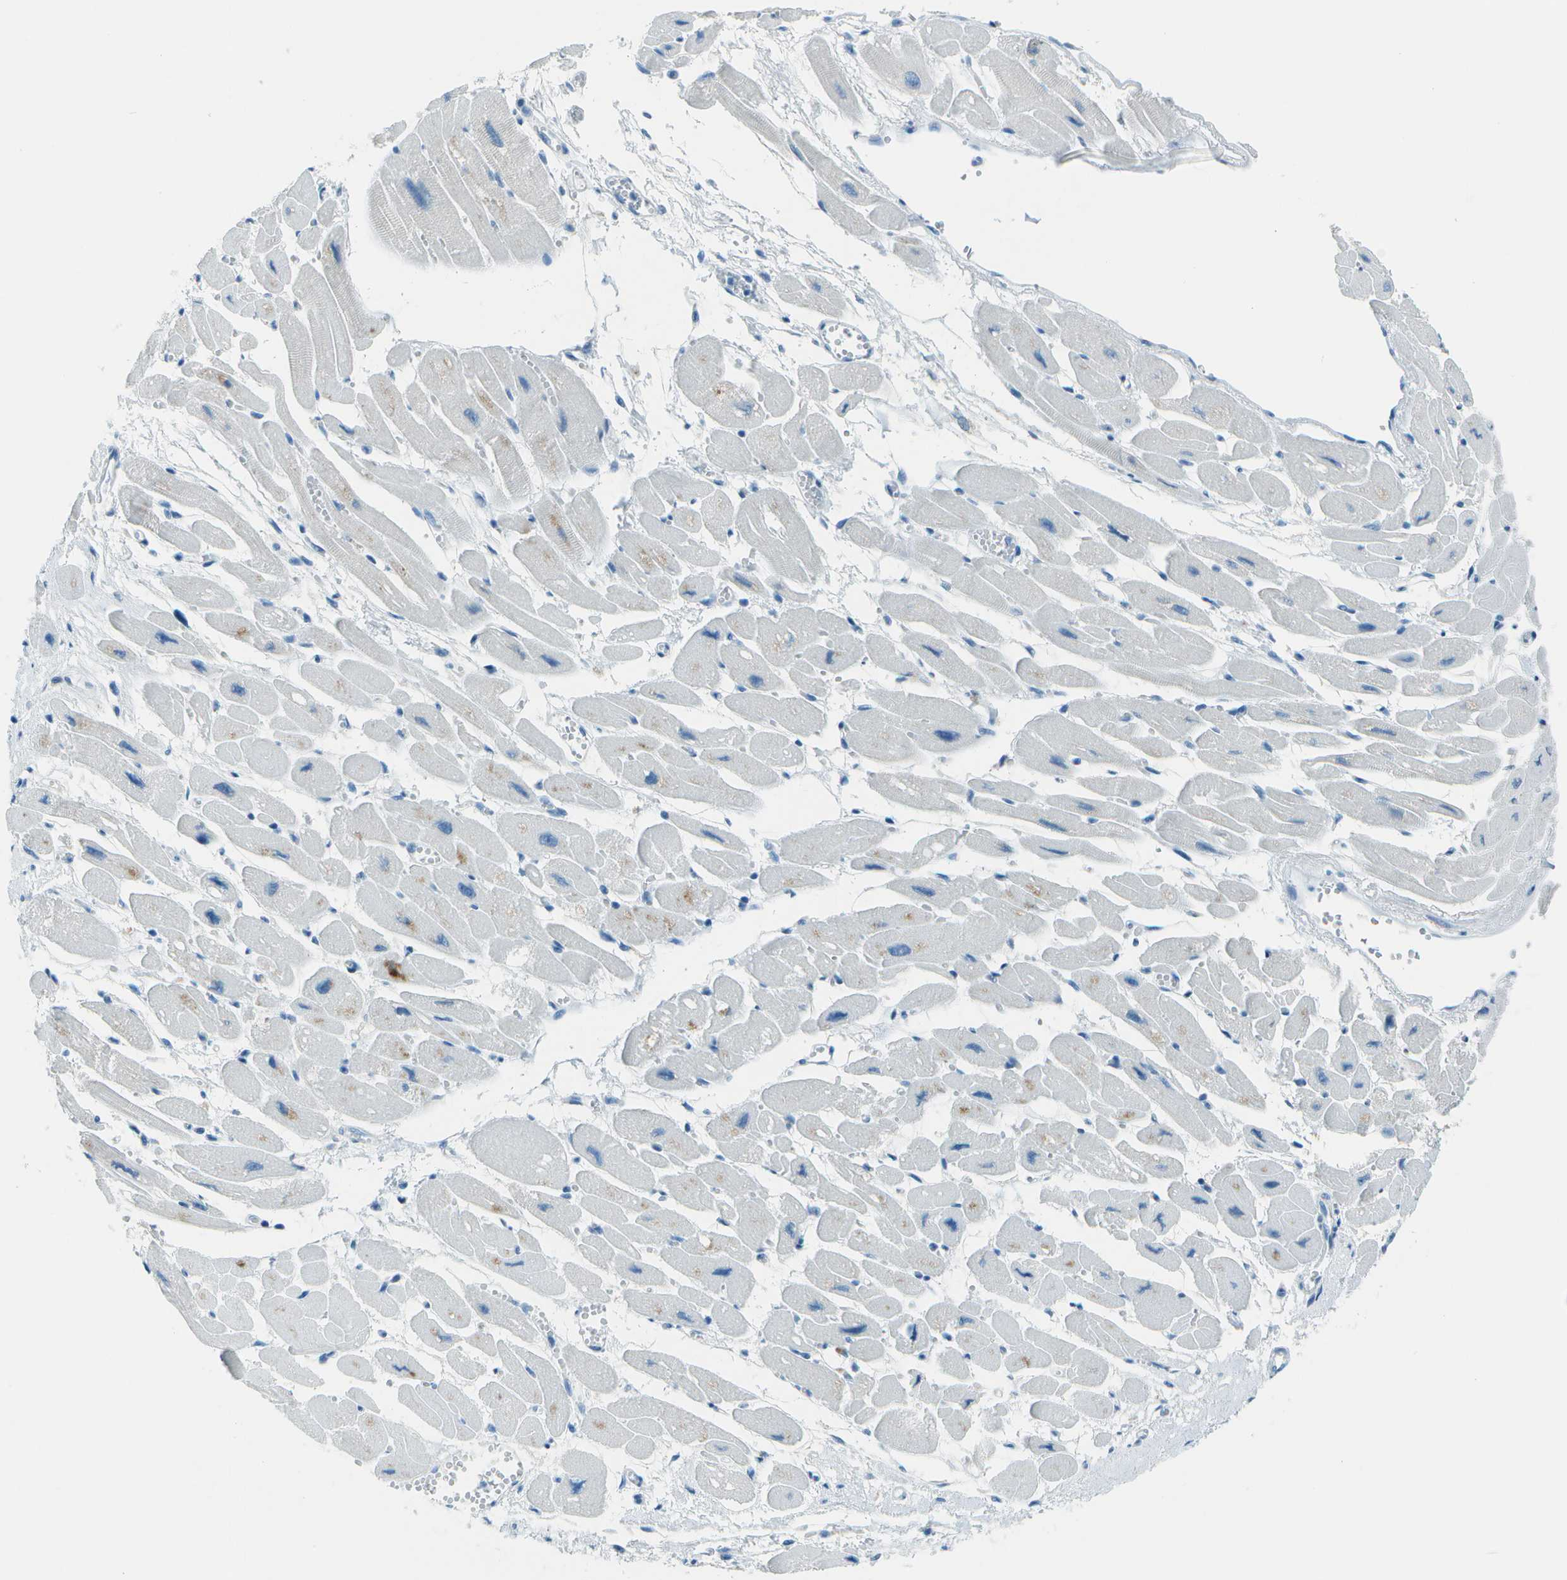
{"staining": {"intensity": "negative", "quantity": "none", "location": "none"}, "tissue": "heart muscle", "cell_type": "Cardiomyocytes", "image_type": "normal", "snomed": [{"axis": "morphology", "description": "Normal tissue, NOS"}, {"axis": "topography", "description": "Heart"}], "caption": "Cardiomyocytes show no significant staining in benign heart muscle. (Stains: DAB IHC with hematoxylin counter stain, Microscopy: brightfield microscopy at high magnification).", "gene": "FGF1", "patient": {"sex": "female", "age": 54}}